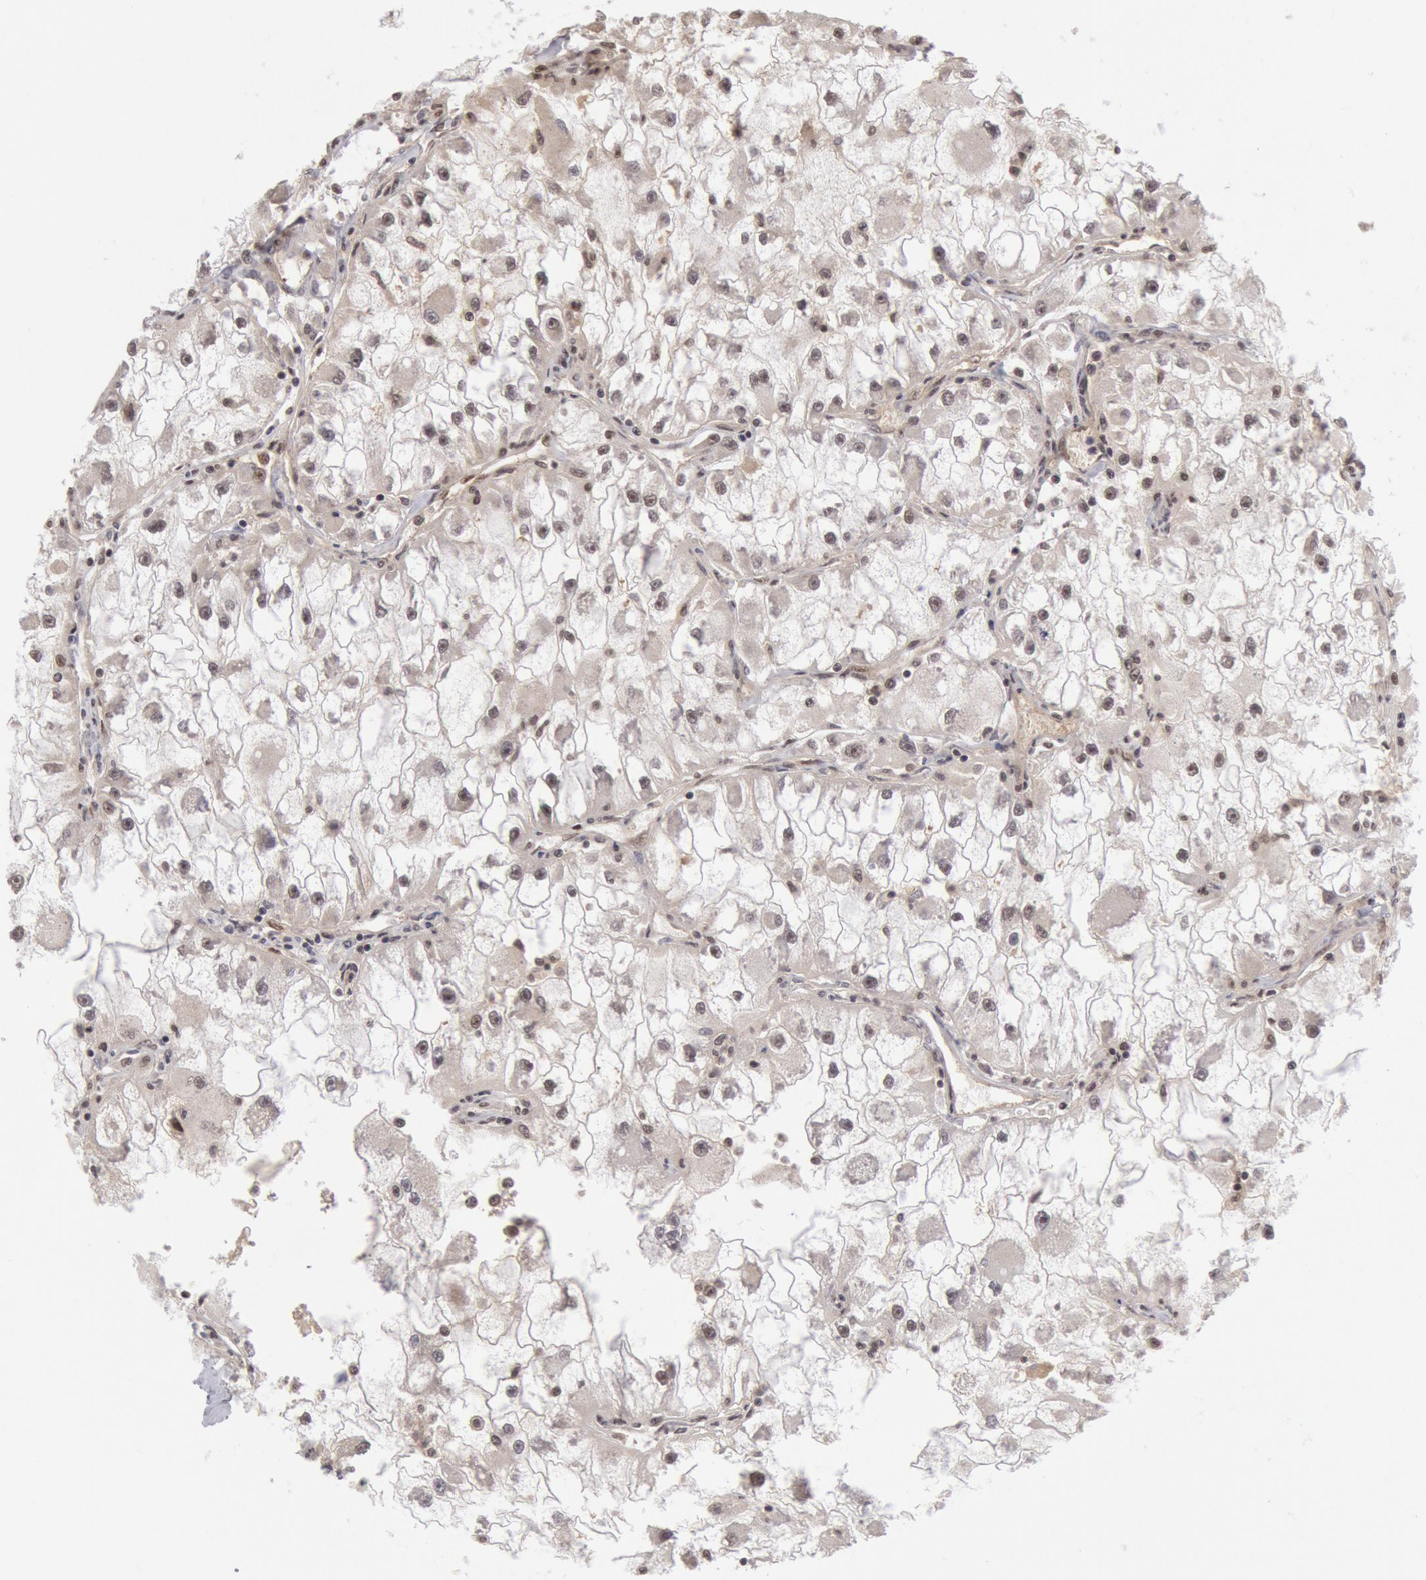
{"staining": {"intensity": "negative", "quantity": "none", "location": "none"}, "tissue": "renal cancer", "cell_type": "Tumor cells", "image_type": "cancer", "snomed": [{"axis": "morphology", "description": "Adenocarcinoma, NOS"}, {"axis": "topography", "description": "Kidney"}], "caption": "Tumor cells show no significant protein expression in renal adenocarcinoma.", "gene": "PPP4R3B", "patient": {"sex": "female", "age": 73}}